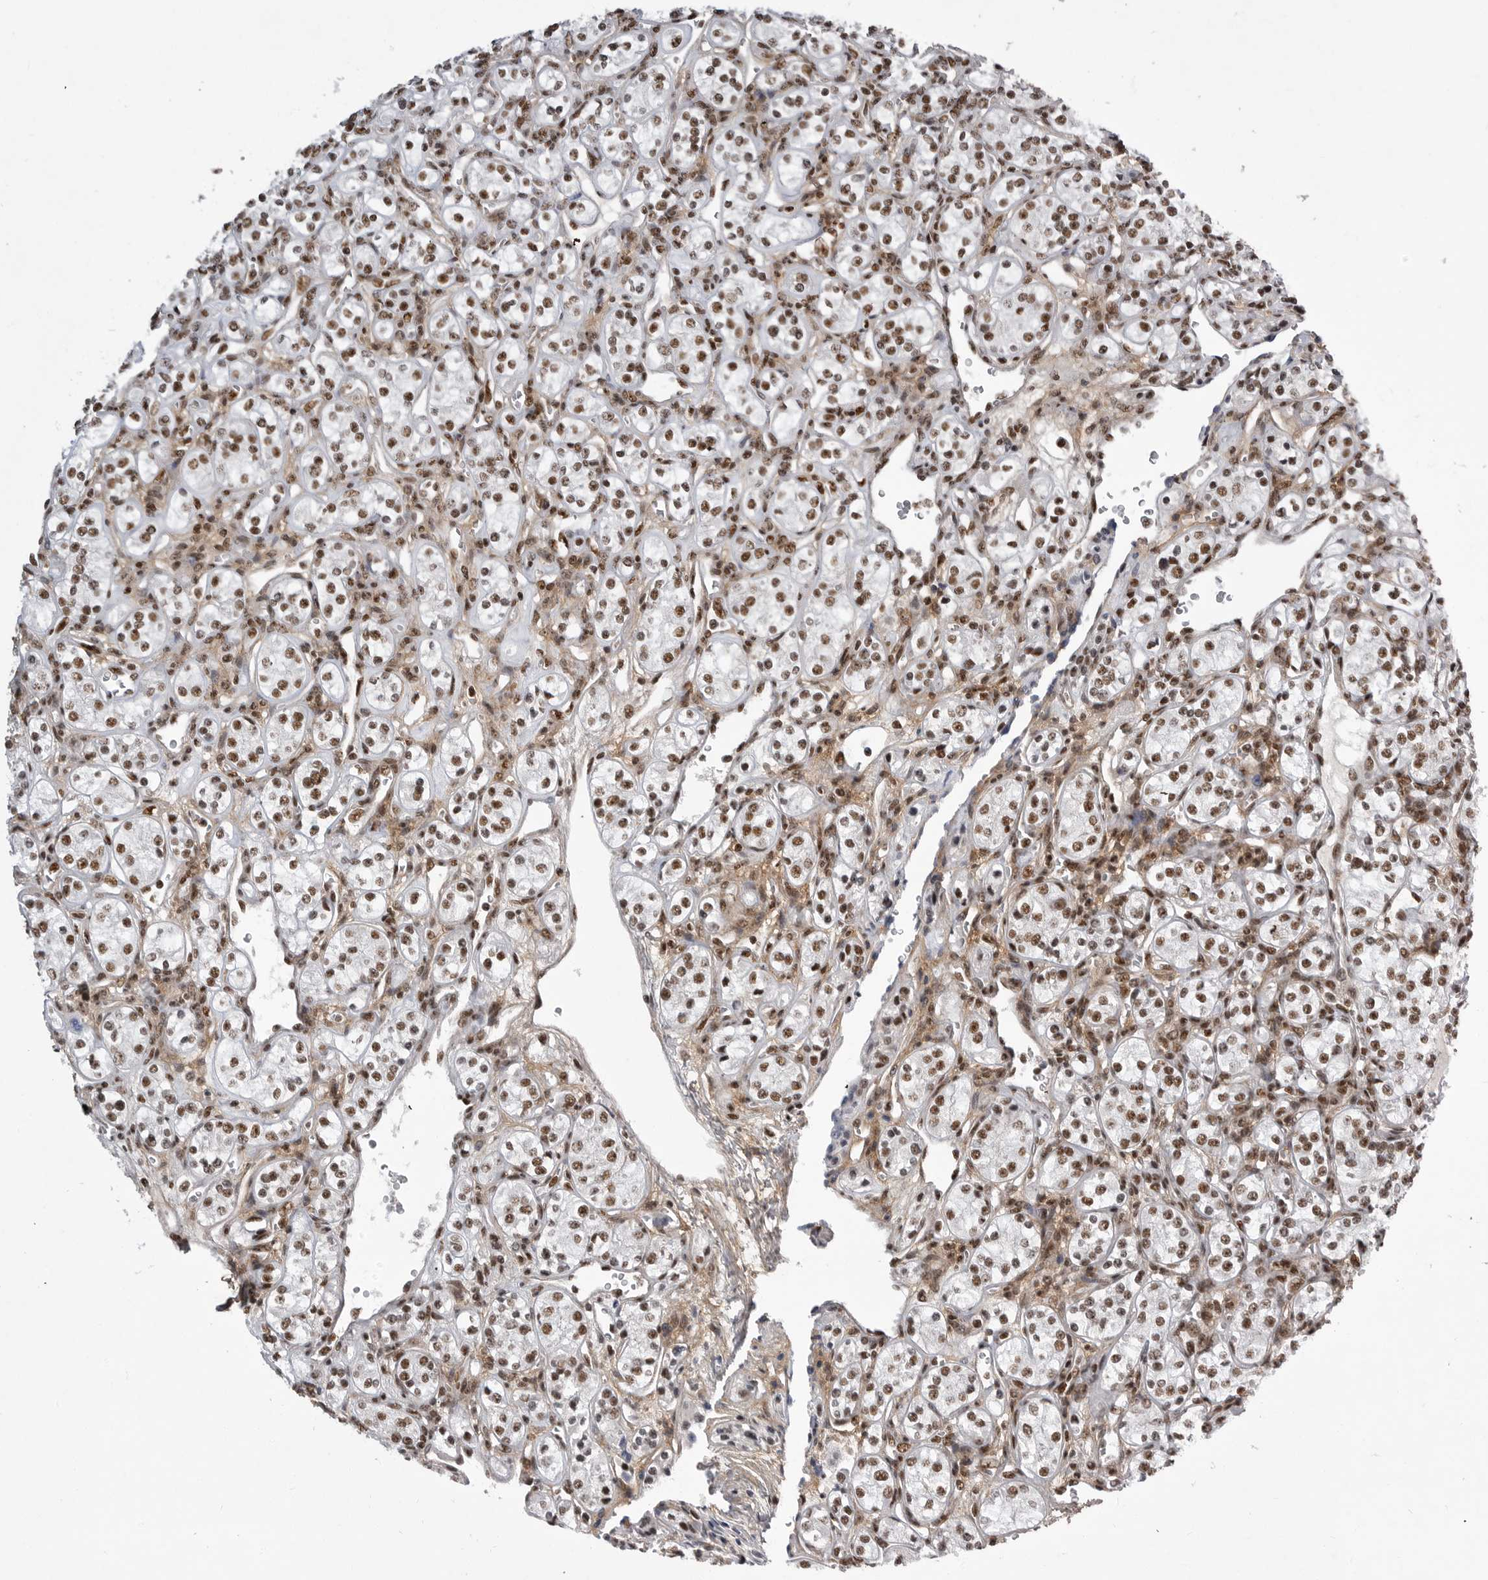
{"staining": {"intensity": "moderate", "quantity": ">75%", "location": "nuclear"}, "tissue": "renal cancer", "cell_type": "Tumor cells", "image_type": "cancer", "snomed": [{"axis": "morphology", "description": "Adenocarcinoma, NOS"}, {"axis": "topography", "description": "Kidney"}], "caption": "This histopathology image exhibits renal adenocarcinoma stained with IHC to label a protein in brown. The nuclear of tumor cells show moderate positivity for the protein. Nuclei are counter-stained blue.", "gene": "PPP1R8", "patient": {"sex": "male", "age": 77}}